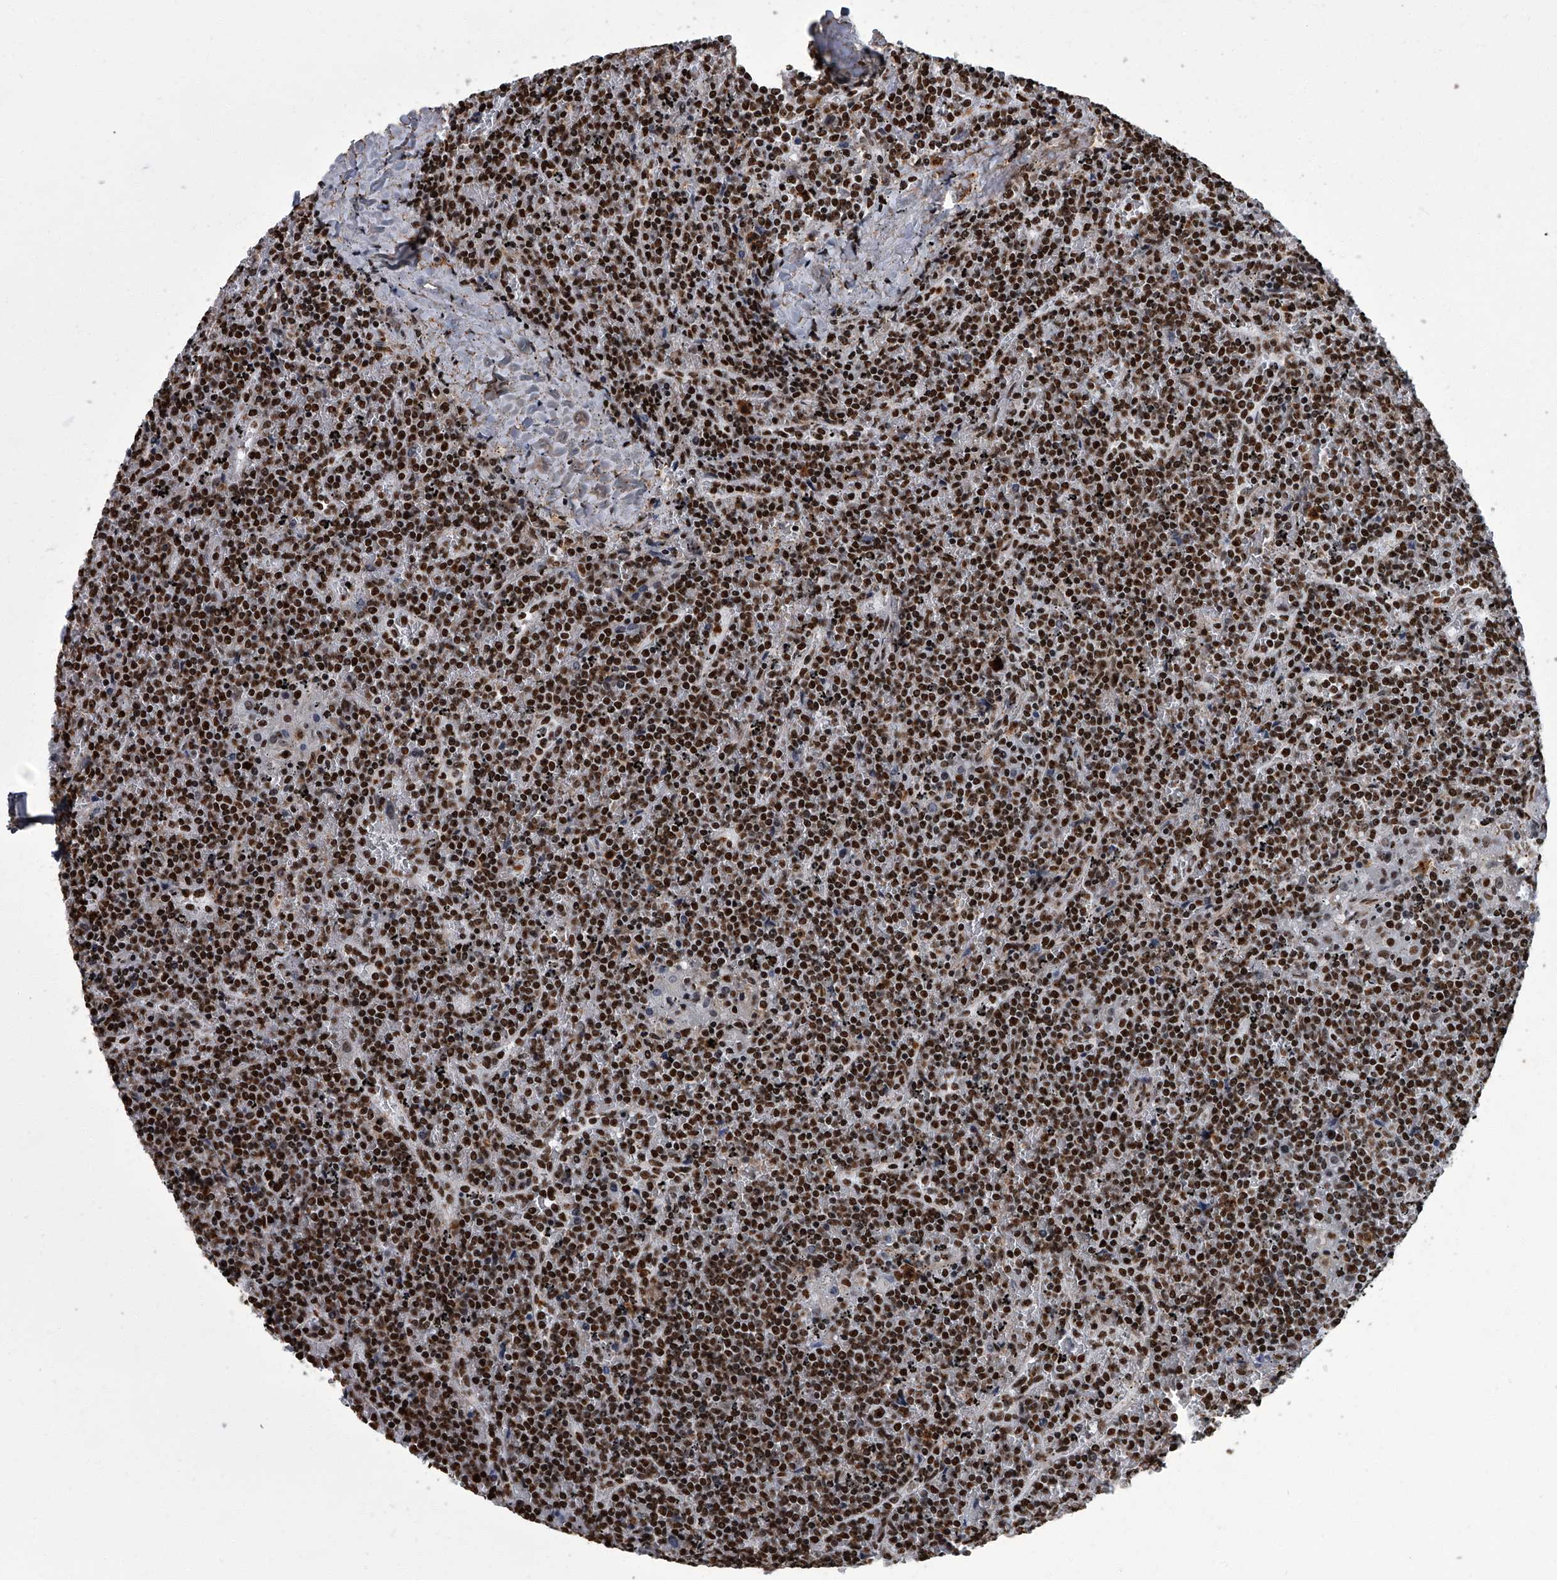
{"staining": {"intensity": "strong", "quantity": ">75%", "location": "nuclear"}, "tissue": "lymphoma", "cell_type": "Tumor cells", "image_type": "cancer", "snomed": [{"axis": "morphology", "description": "Malignant lymphoma, non-Hodgkin's type, Low grade"}, {"axis": "topography", "description": "Spleen"}], "caption": "The micrograph shows immunohistochemical staining of malignant lymphoma, non-Hodgkin's type (low-grade). There is strong nuclear positivity is identified in about >75% of tumor cells. Immunohistochemistry stains the protein in brown and the nuclei are stained blue.", "gene": "ZNF518B", "patient": {"sex": "female", "age": 19}}